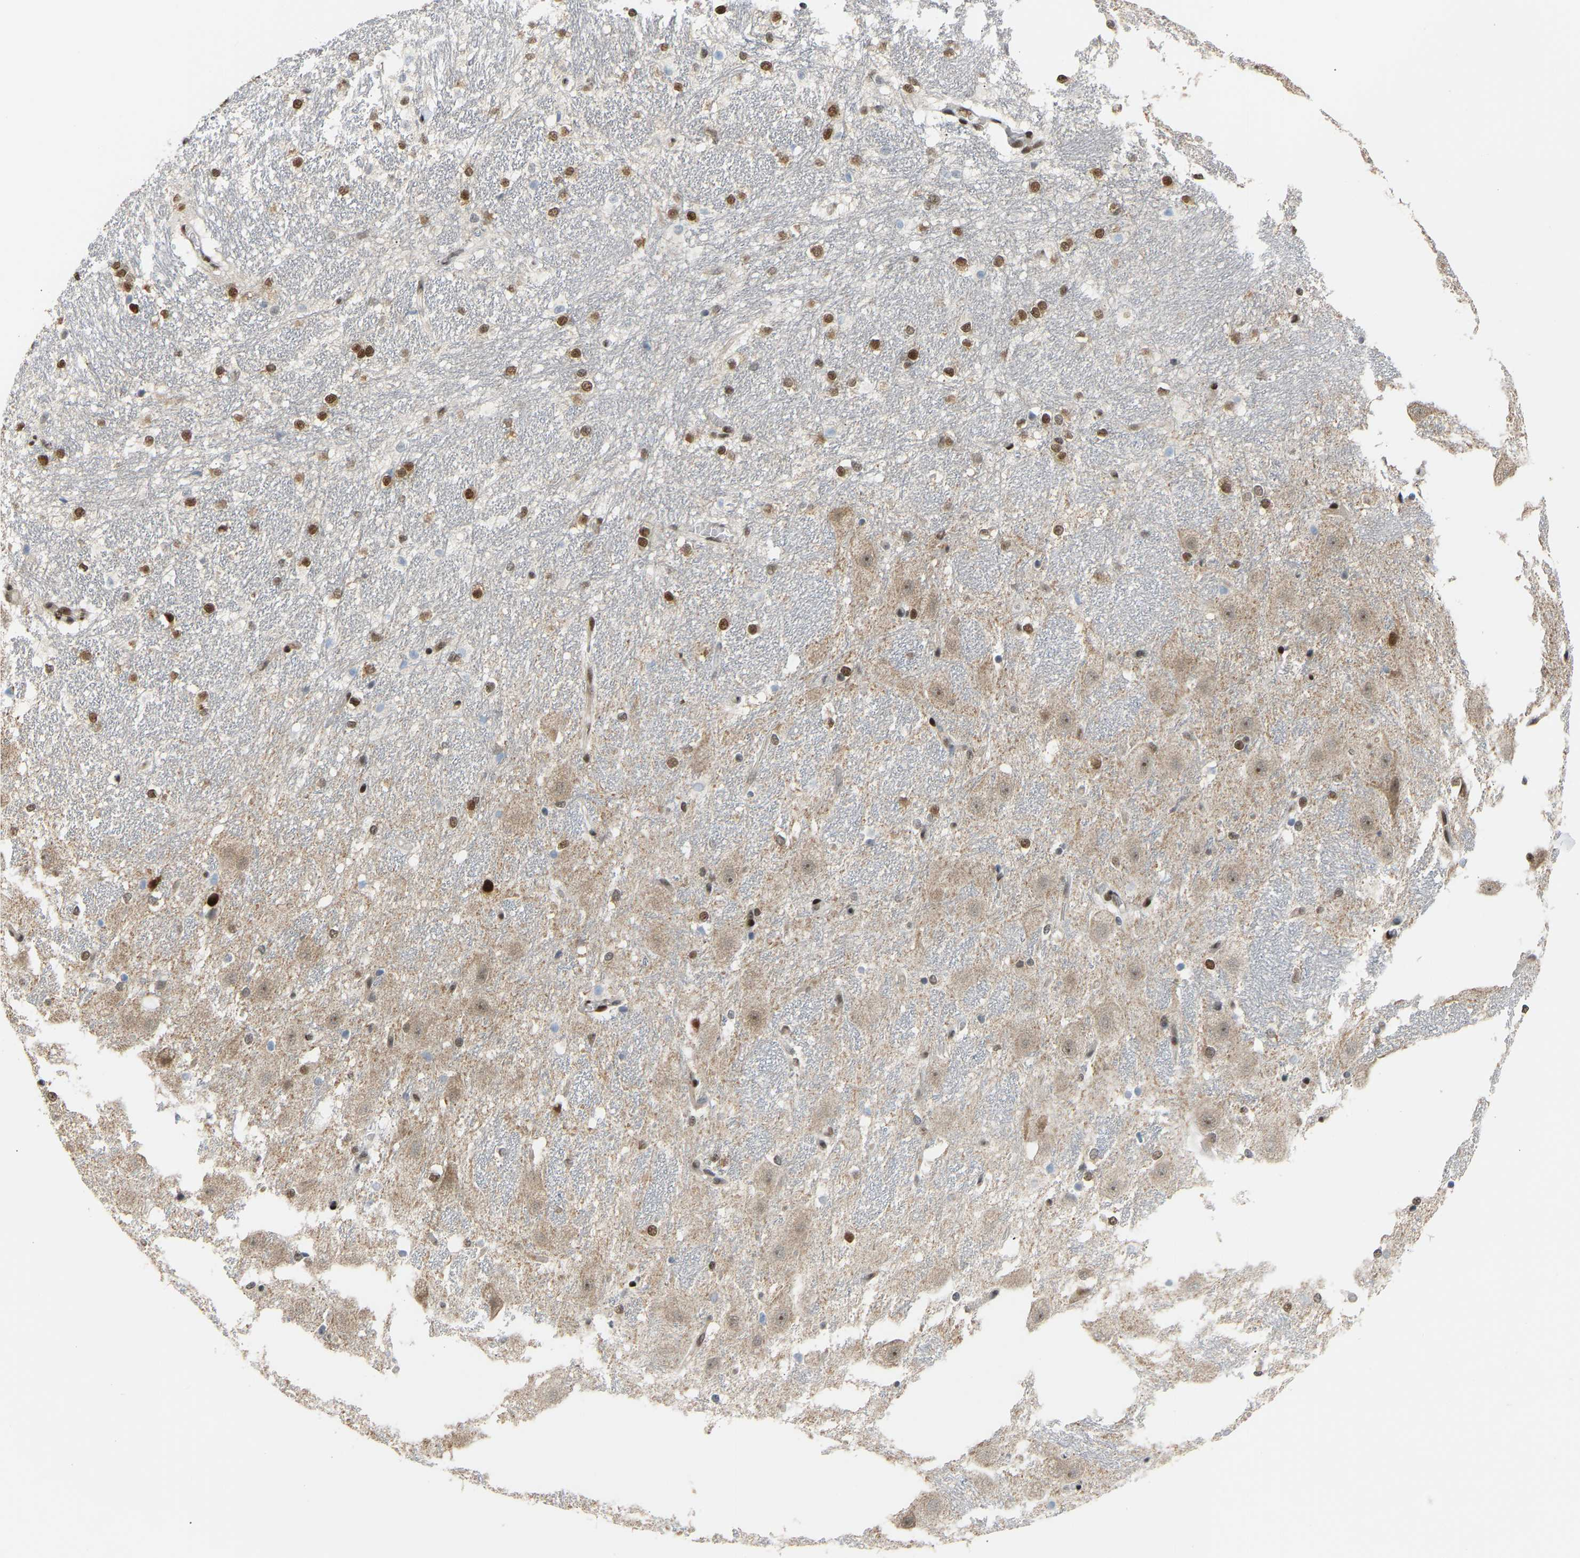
{"staining": {"intensity": "moderate", "quantity": "25%-75%", "location": "nuclear"}, "tissue": "hippocampus", "cell_type": "Glial cells", "image_type": "normal", "snomed": [{"axis": "morphology", "description": "Normal tissue, NOS"}, {"axis": "topography", "description": "Hippocampus"}], "caption": "DAB immunohistochemical staining of normal human hippocampus demonstrates moderate nuclear protein positivity in about 25%-75% of glial cells.", "gene": "SSBP2", "patient": {"sex": "female", "age": 19}}